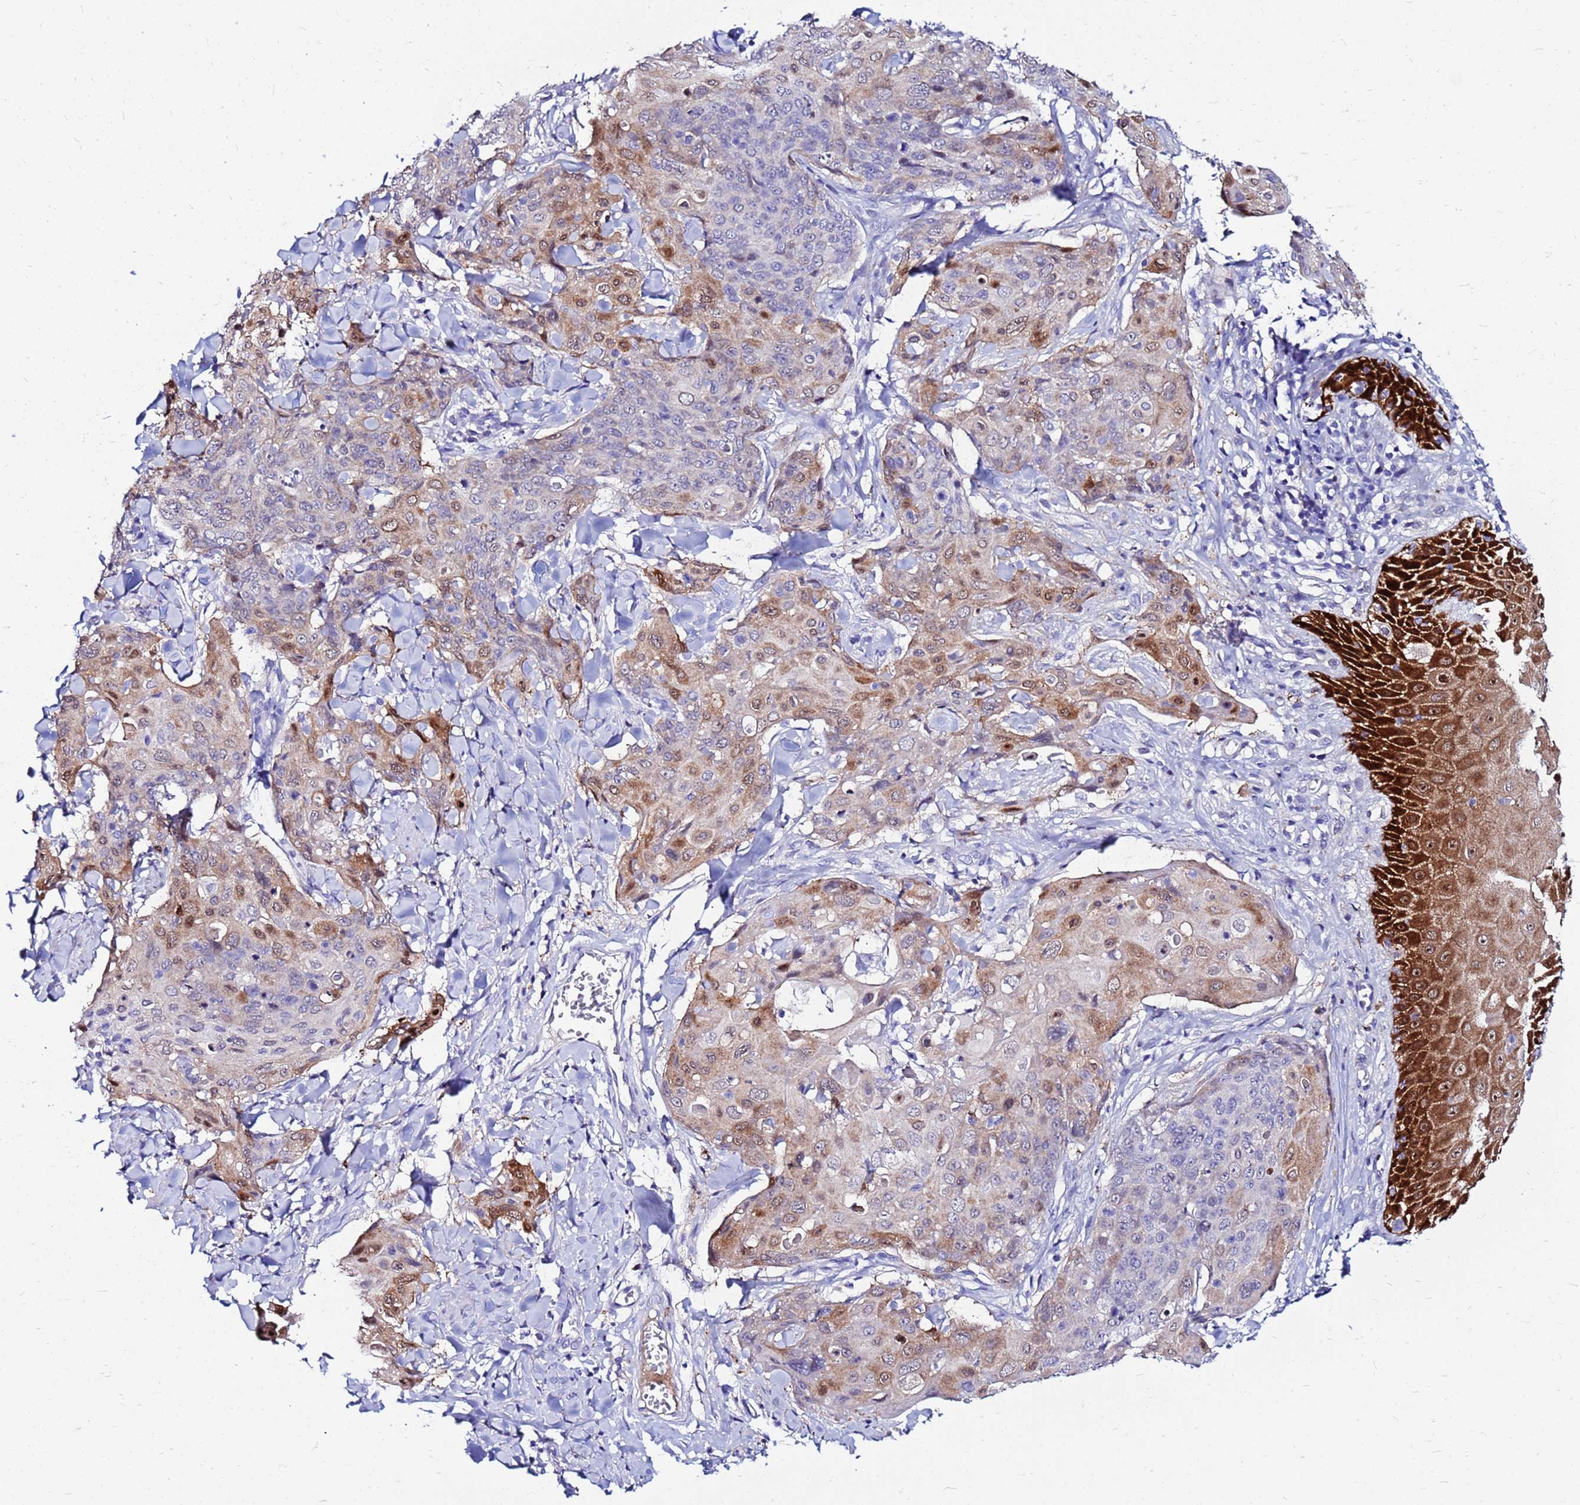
{"staining": {"intensity": "moderate", "quantity": "<25%", "location": "cytoplasmic/membranous,nuclear"}, "tissue": "skin cancer", "cell_type": "Tumor cells", "image_type": "cancer", "snomed": [{"axis": "morphology", "description": "Squamous cell carcinoma, NOS"}, {"axis": "topography", "description": "Skin"}, {"axis": "topography", "description": "Vulva"}], "caption": "An IHC photomicrograph of neoplastic tissue is shown. Protein staining in brown highlights moderate cytoplasmic/membranous and nuclear positivity in skin cancer (squamous cell carcinoma) within tumor cells. (DAB = brown stain, brightfield microscopy at high magnification).", "gene": "PPP1R14C", "patient": {"sex": "female", "age": 85}}